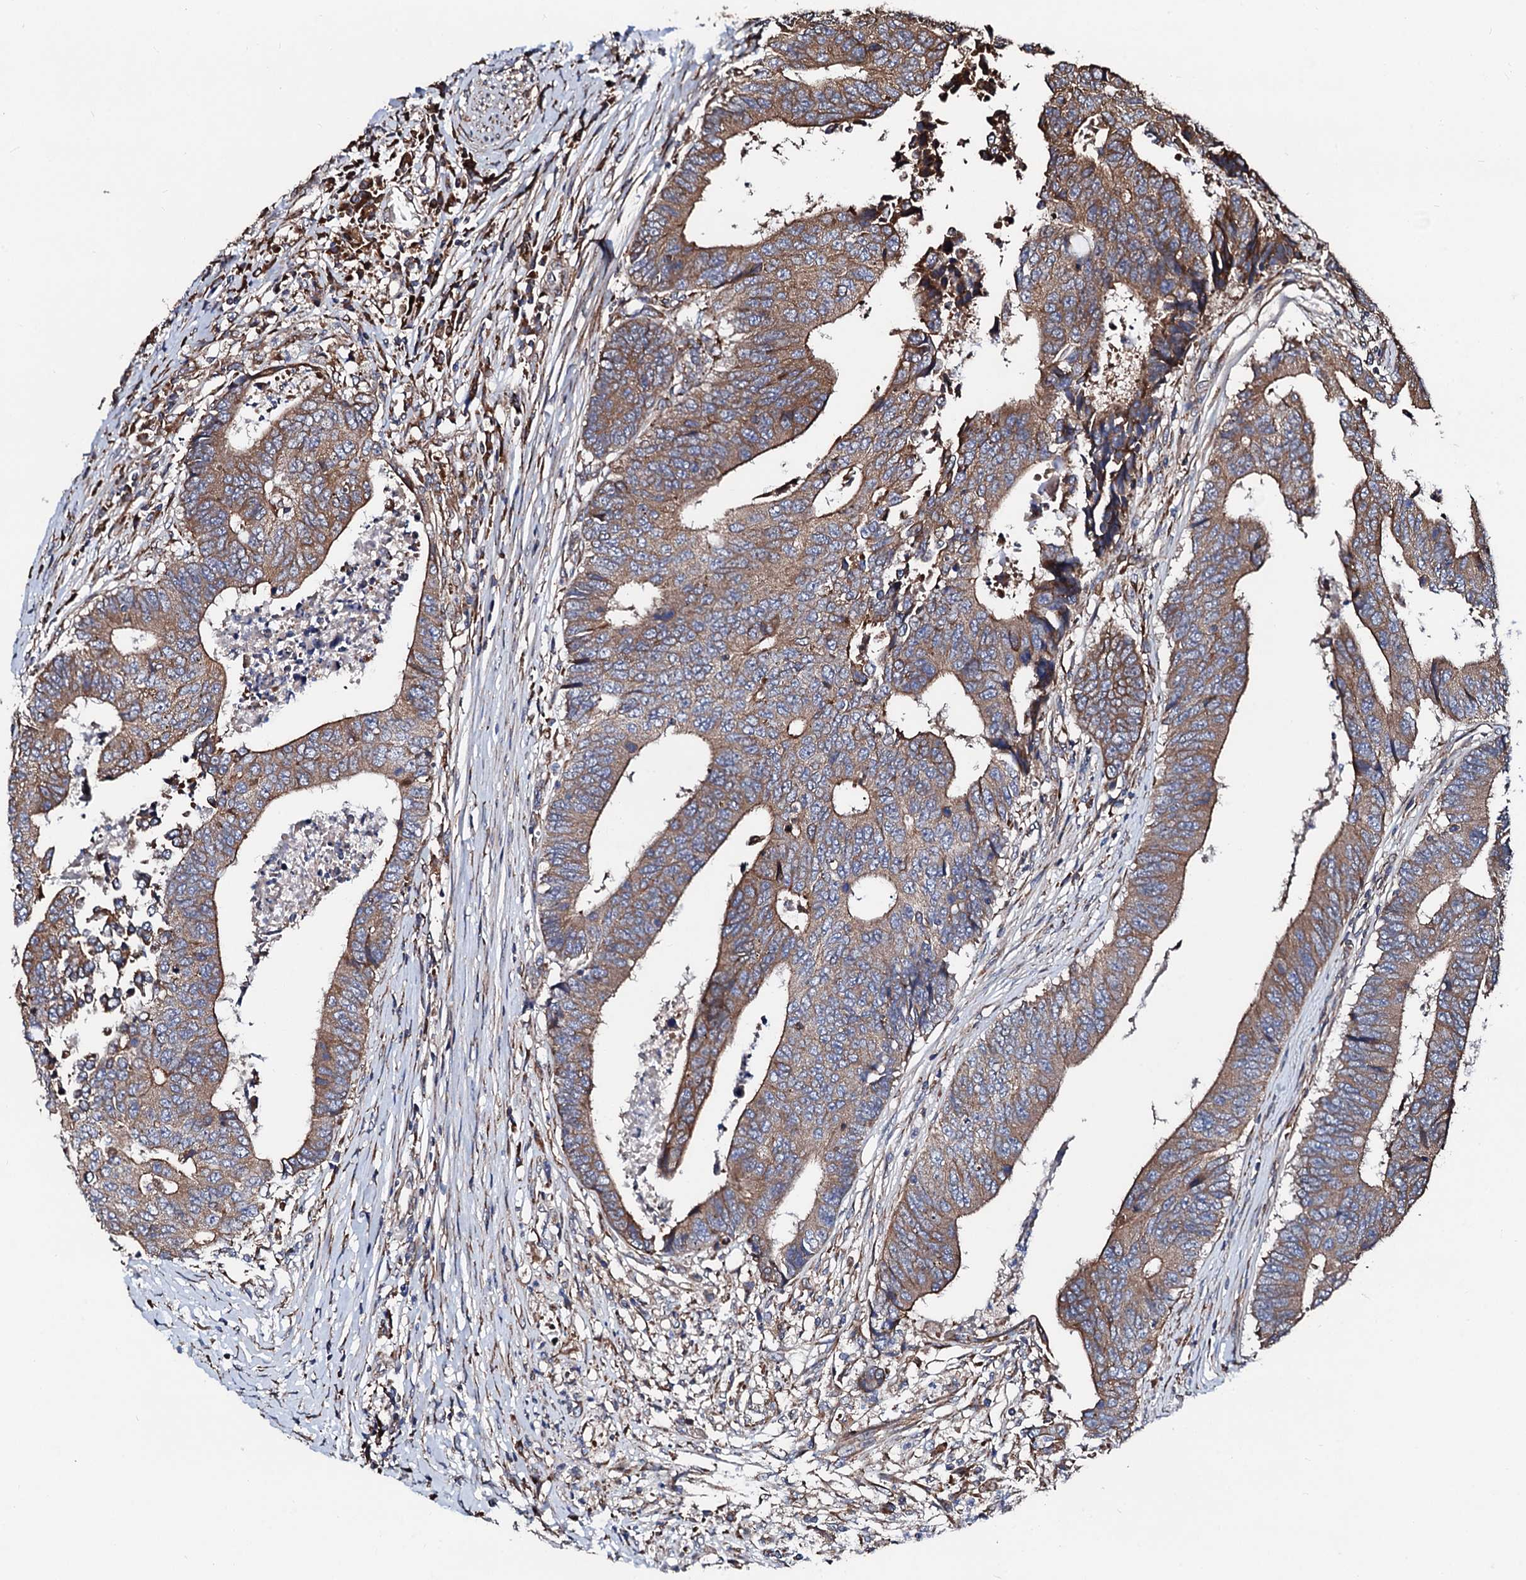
{"staining": {"intensity": "moderate", "quantity": ">75%", "location": "cytoplasmic/membranous"}, "tissue": "colorectal cancer", "cell_type": "Tumor cells", "image_type": "cancer", "snomed": [{"axis": "morphology", "description": "Adenocarcinoma, NOS"}, {"axis": "topography", "description": "Rectum"}], "caption": "Colorectal cancer (adenocarcinoma) stained for a protein shows moderate cytoplasmic/membranous positivity in tumor cells. (Brightfield microscopy of DAB IHC at high magnification).", "gene": "CKAP5", "patient": {"sex": "male", "age": 84}}